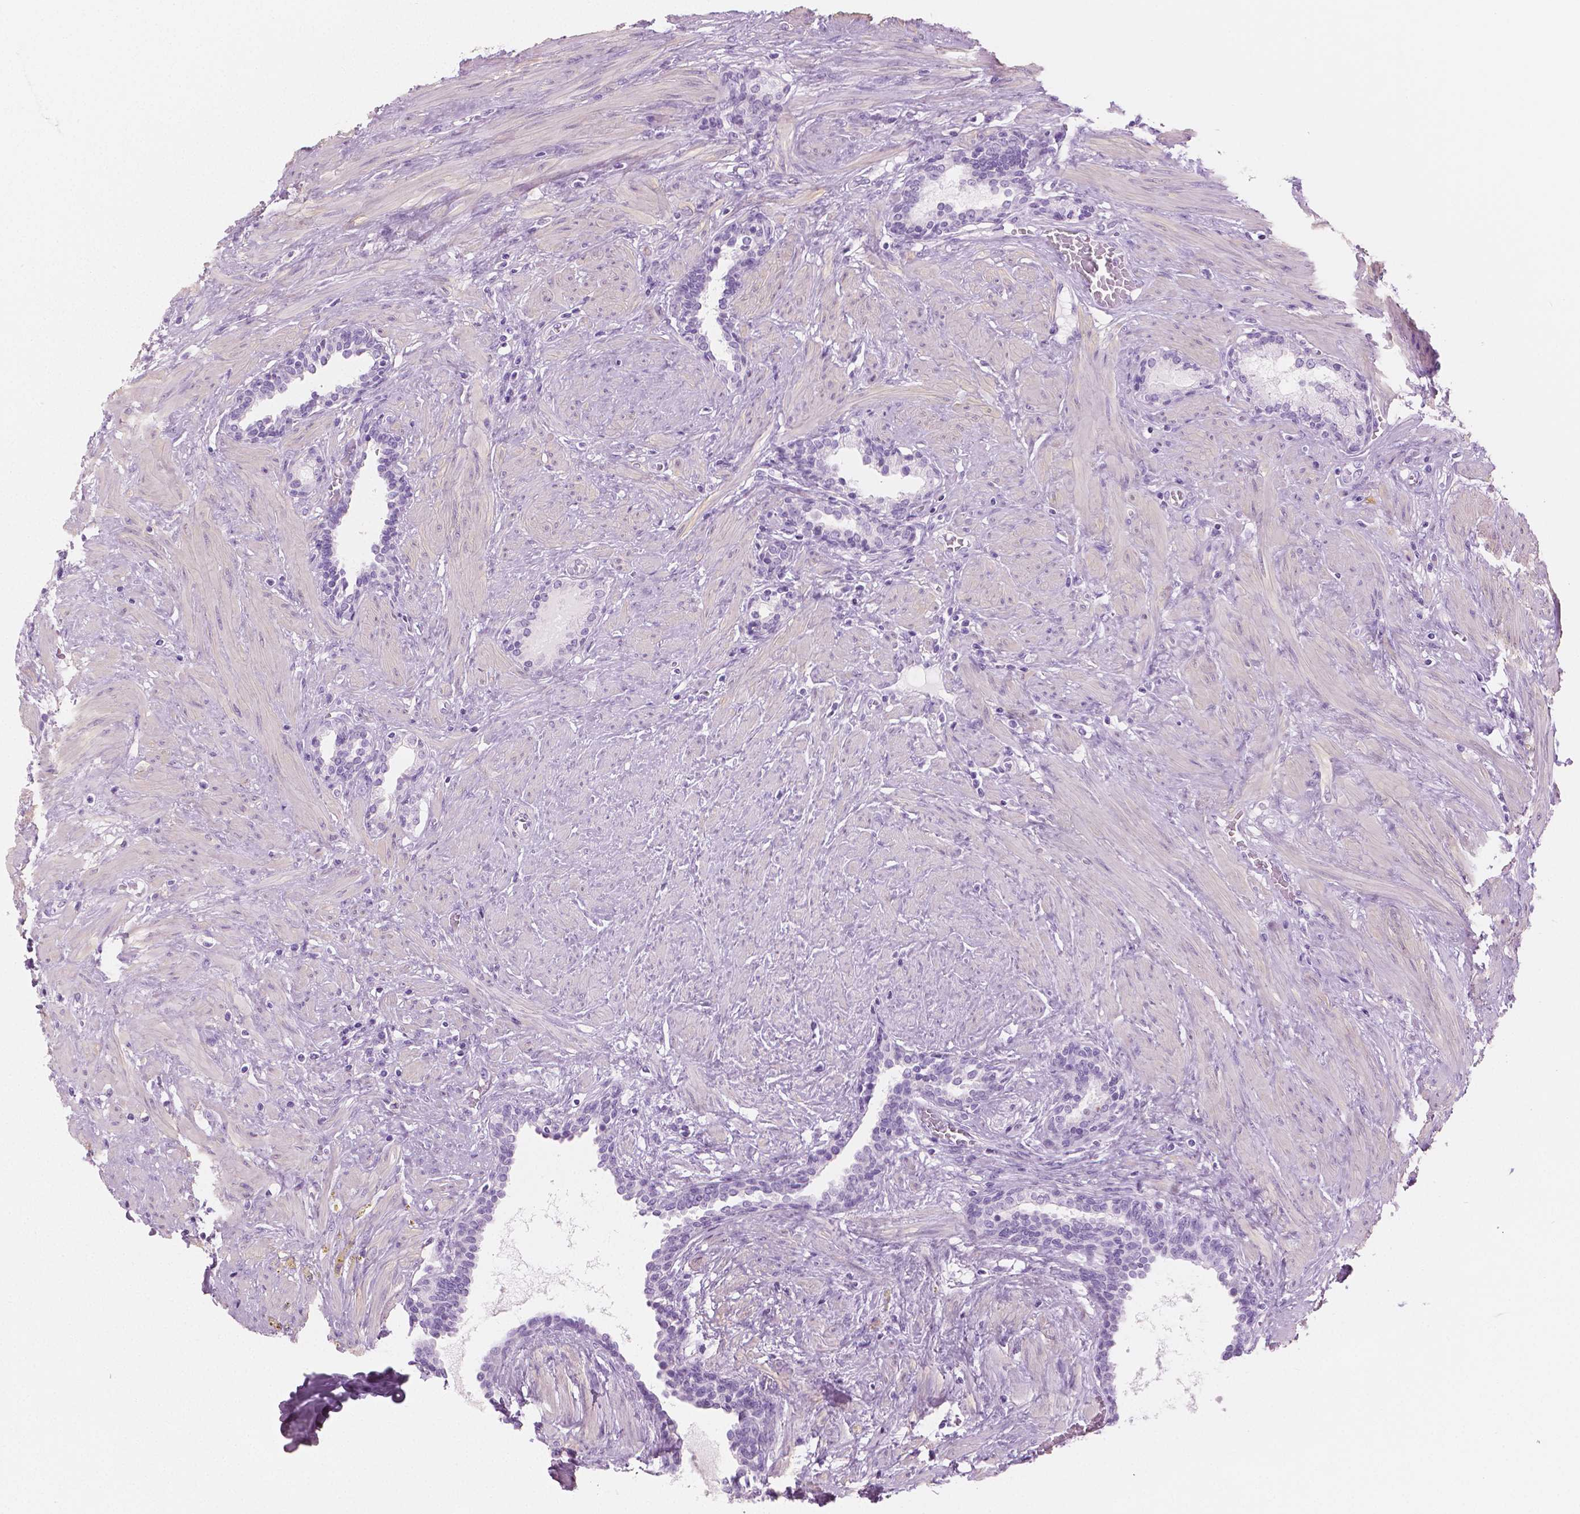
{"staining": {"intensity": "negative", "quantity": "none", "location": "none"}, "tissue": "prostate", "cell_type": "Glandular cells", "image_type": "normal", "snomed": [{"axis": "morphology", "description": "Normal tissue, NOS"}, {"axis": "topography", "description": "Prostate"}], "caption": "Glandular cells are negative for protein expression in benign human prostate. The staining is performed using DAB (3,3'-diaminobenzidine) brown chromogen with nuclei counter-stained in using hematoxylin.", "gene": "PLIN4", "patient": {"sex": "male", "age": 55}}